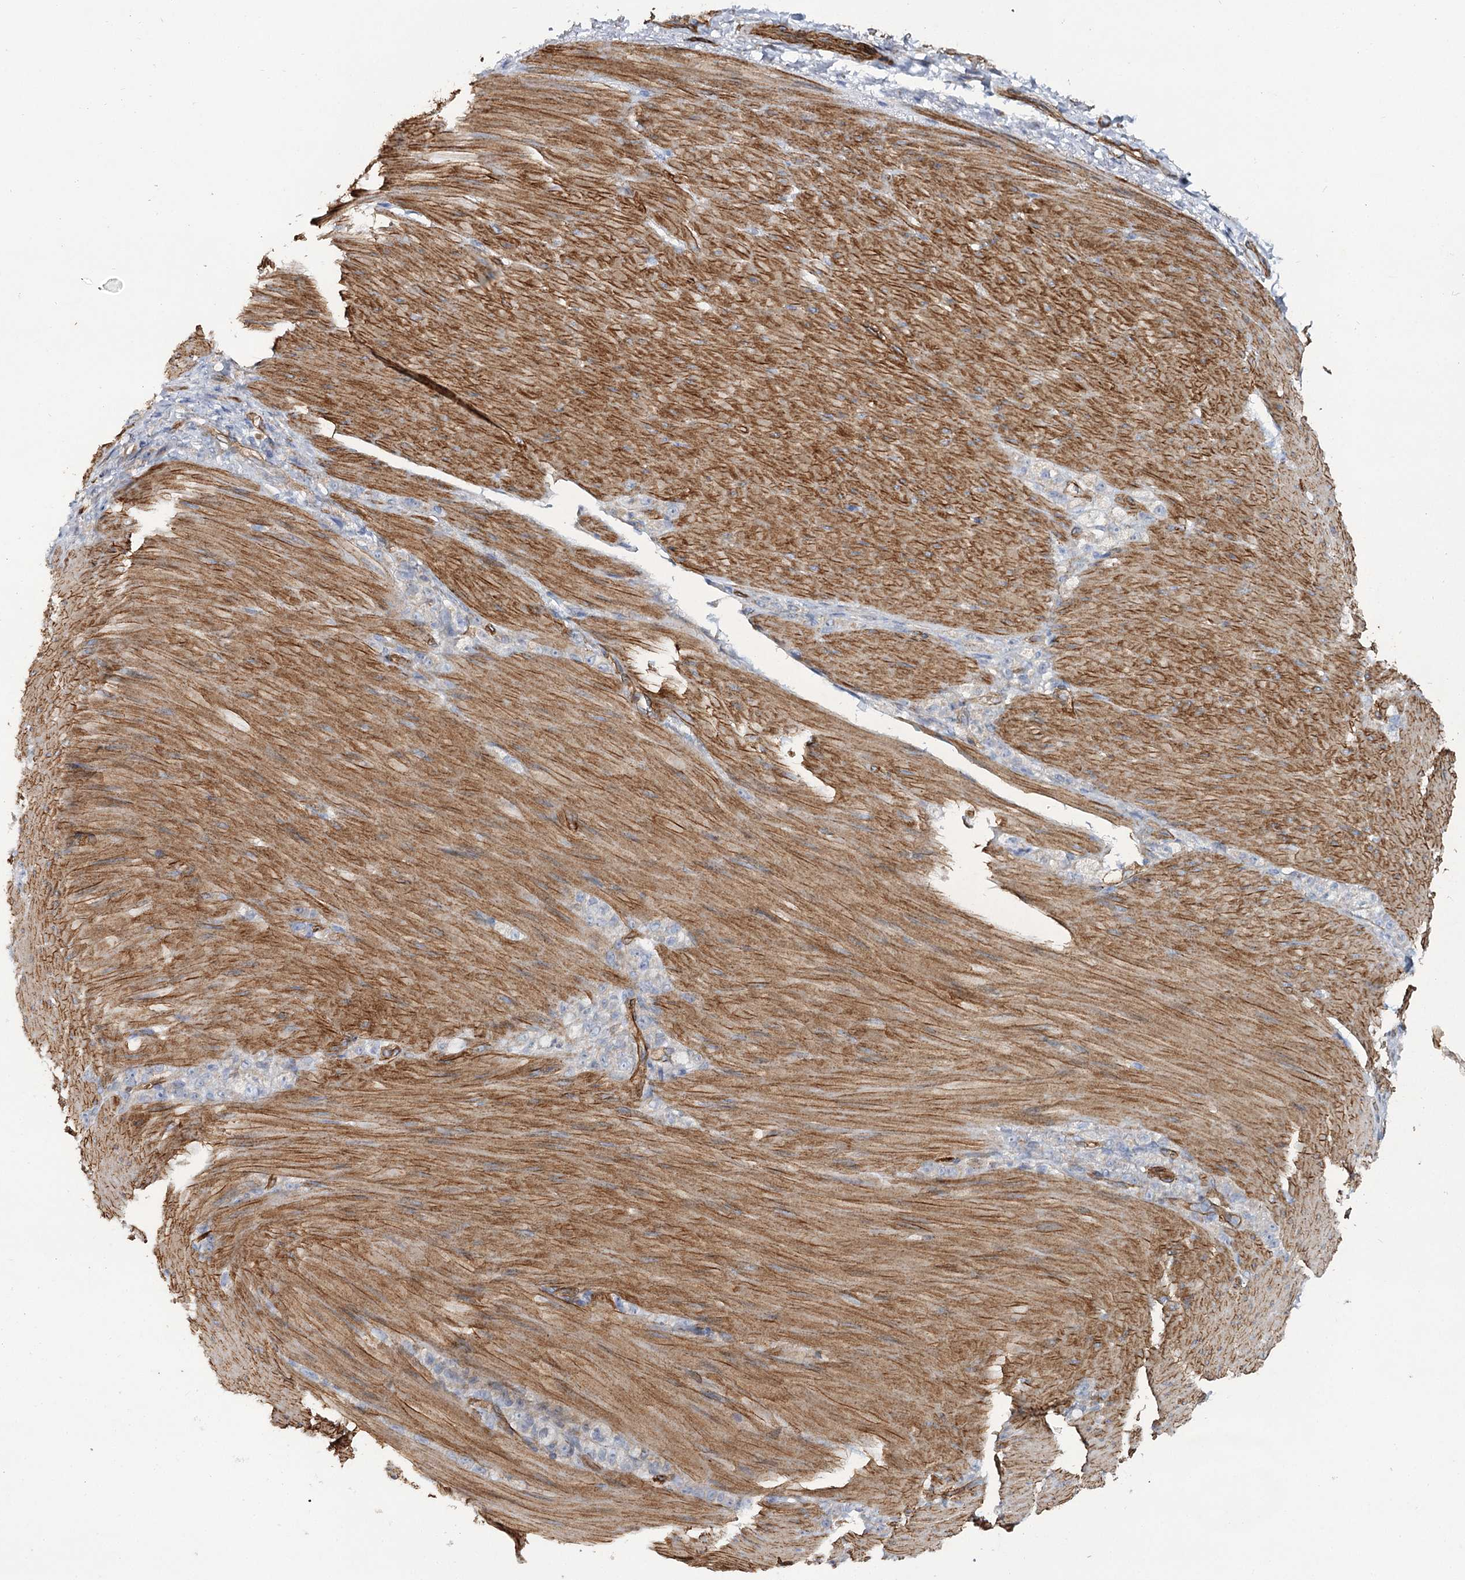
{"staining": {"intensity": "negative", "quantity": "none", "location": "none"}, "tissue": "stomach cancer", "cell_type": "Tumor cells", "image_type": "cancer", "snomed": [{"axis": "morphology", "description": "Normal tissue, NOS"}, {"axis": "morphology", "description": "Adenocarcinoma, NOS"}, {"axis": "topography", "description": "Stomach"}], "caption": "Tumor cells show no significant protein positivity in stomach cancer.", "gene": "TMEM164", "patient": {"sex": "male", "age": 82}}